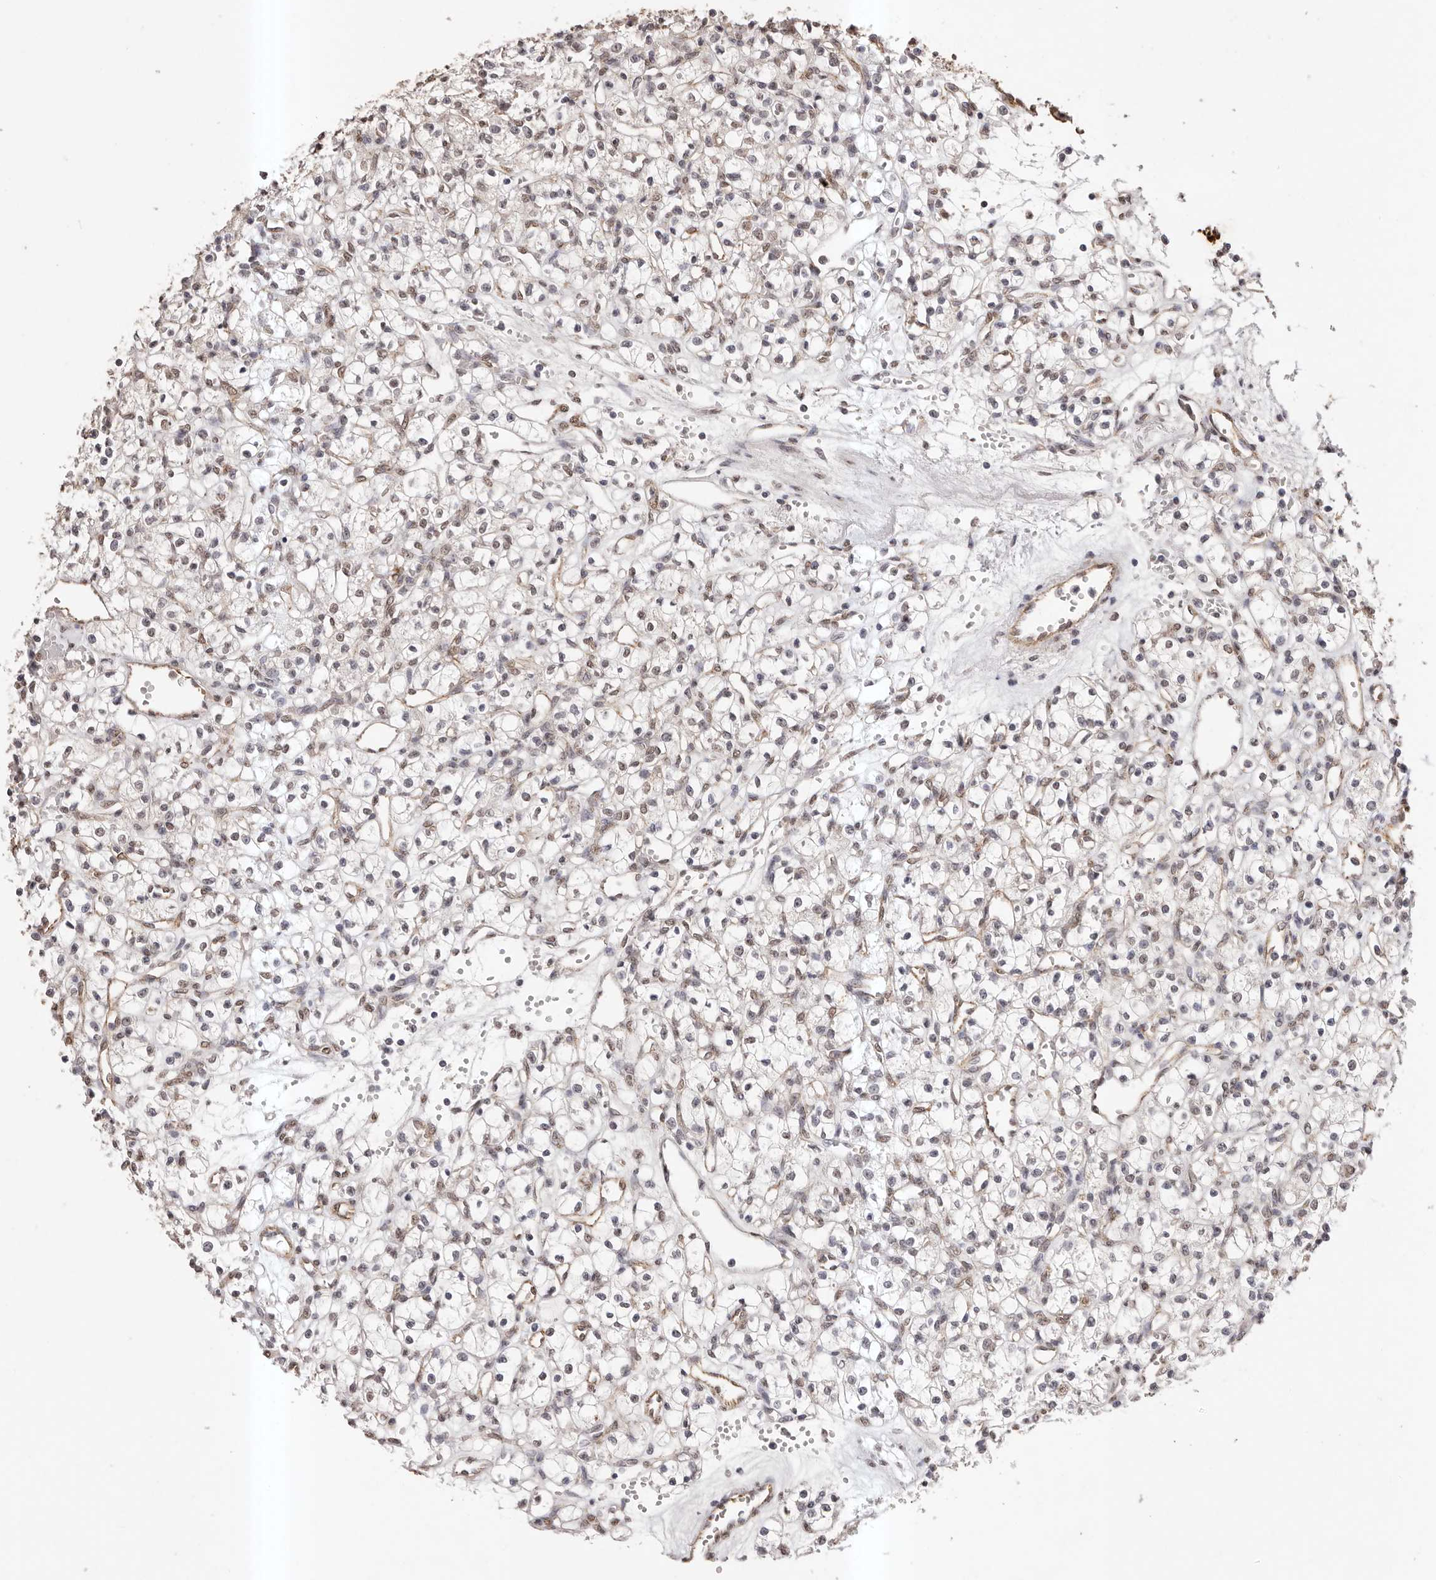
{"staining": {"intensity": "negative", "quantity": "none", "location": "none"}, "tissue": "renal cancer", "cell_type": "Tumor cells", "image_type": "cancer", "snomed": [{"axis": "morphology", "description": "Adenocarcinoma, NOS"}, {"axis": "topography", "description": "Kidney"}], "caption": "IHC histopathology image of human renal adenocarcinoma stained for a protein (brown), which displays no positivity in tumor cells. (Stains: DAB (3,3'-diaminobenzidine) immunohistochemistry with hematoxylin counter stain, Microscopy: brightfield microscopy at high magnification).", "gene": "RPS6KA5", "patient": {"sex": "female", "age": 59}}